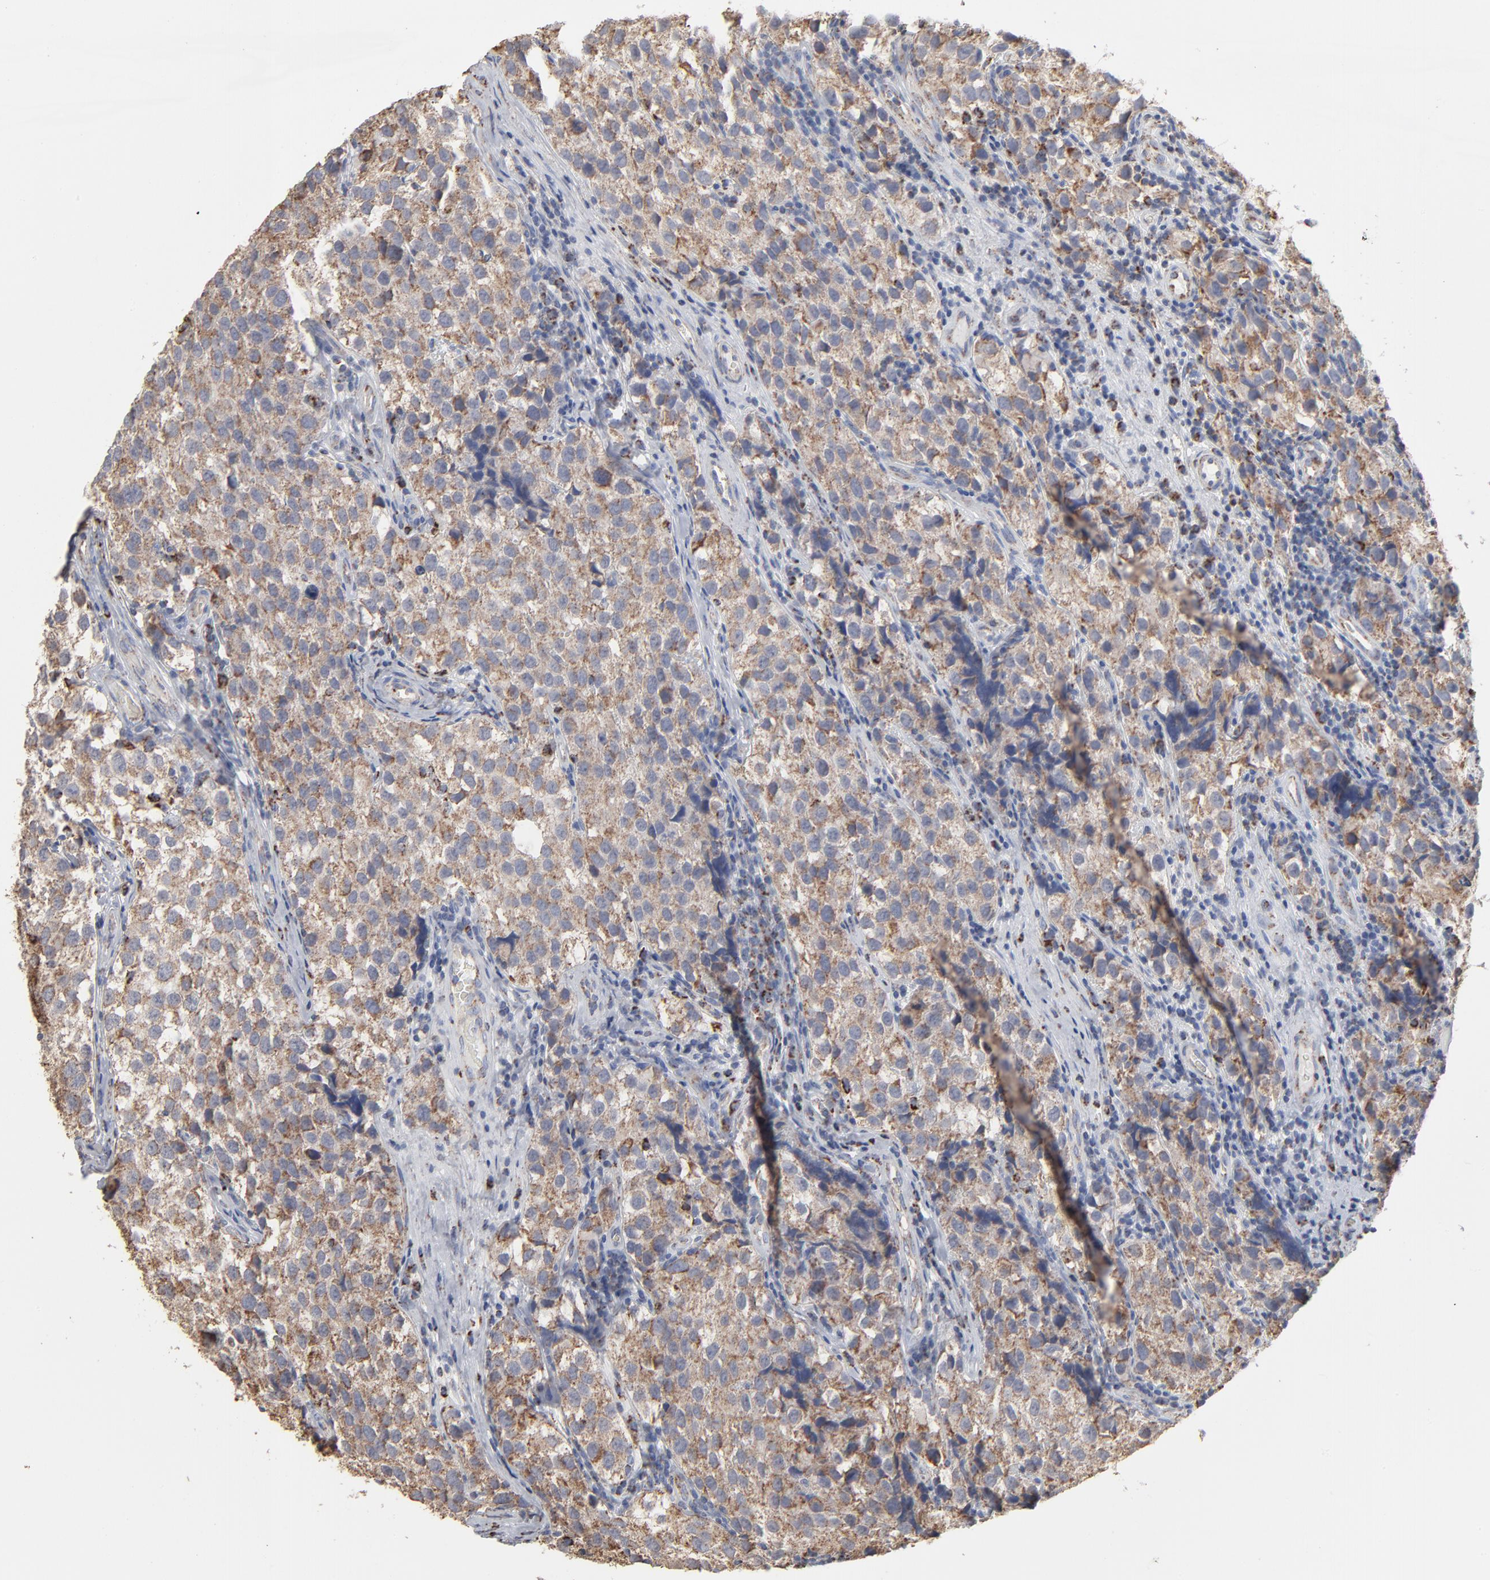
{"staining": {"intensity": "moderate", "quantity": ">75%", "location": "cytoplasmic/membranous"}, "tissue": "testis cancer", "cell_type": "Tumor cells", "image_type": "cancer", "snomed": [{"axis": "morphology", "description": "Seminoma, NOS"}, {"axis": "topography", "description": "Testis"}], "caption": "About >75% of tumor cells in seminoma (testis) show moderate cytoplasmic/membranous protein expression as visualized by brown immunohistochemical staining.", "gene": "UQCRC1", "patient": {"sex": "male", "age": 39}}